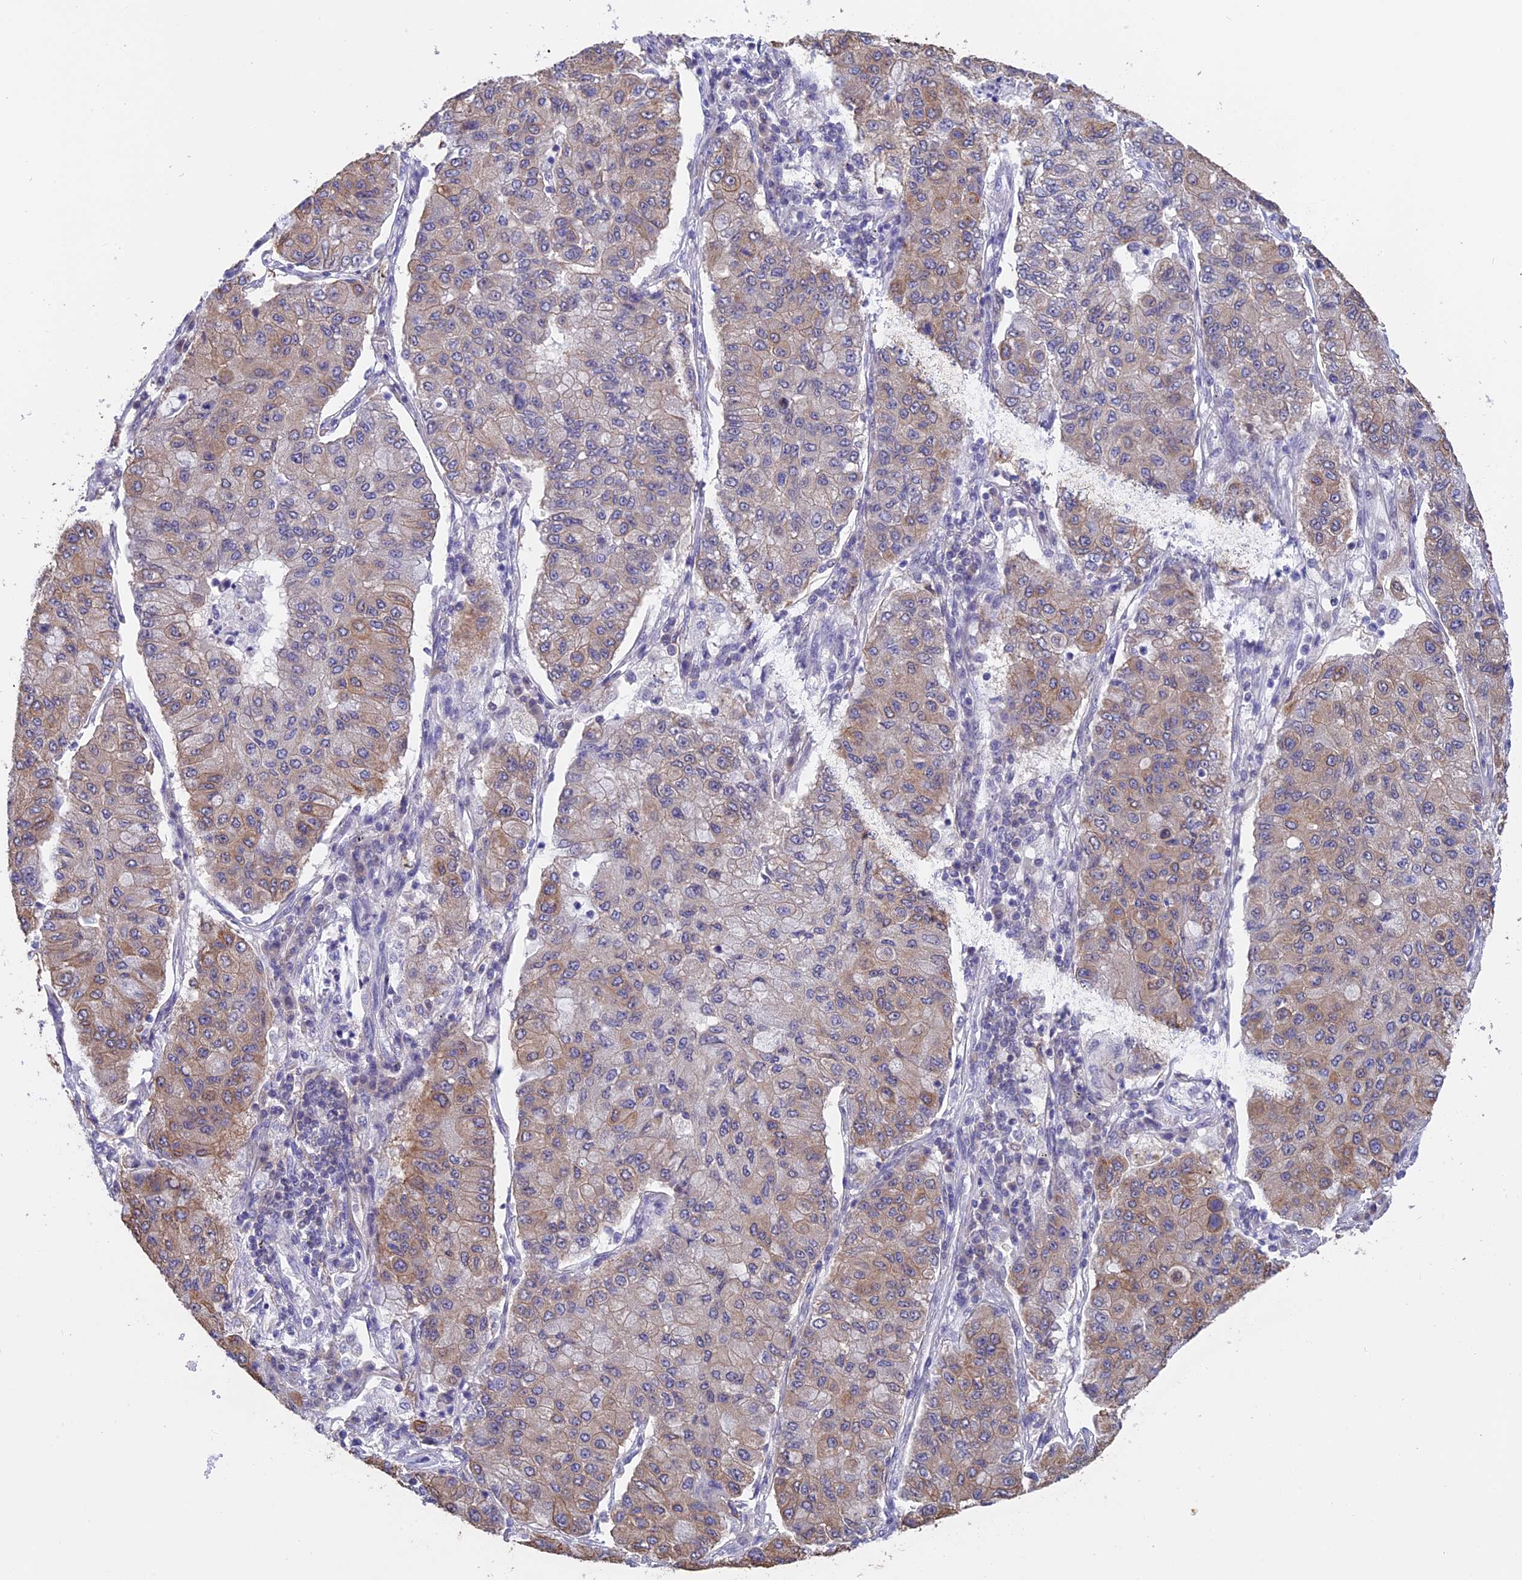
{"staining": {"intensity": "weak", "quantity": "25%-75%", "location": "cytoplasmic/membranous"}, "tissue": "lung cancer", "cell_type": "Tumor cells", "image_type": "cancer", "snomed": [{"axis": "morphology", "description": "Squamous cell carcinoma, NOS"}, {"axis": "topography", "description": "Lung"}], "caption": "IHC of lung squamous cell carcinoma demonstrates low levels of weak cytoplasmic/membranous staining in approximately 25%-75% of tumor cells.", "gene": "STUB1", "patient": {"sex": "male", "age": 74}}